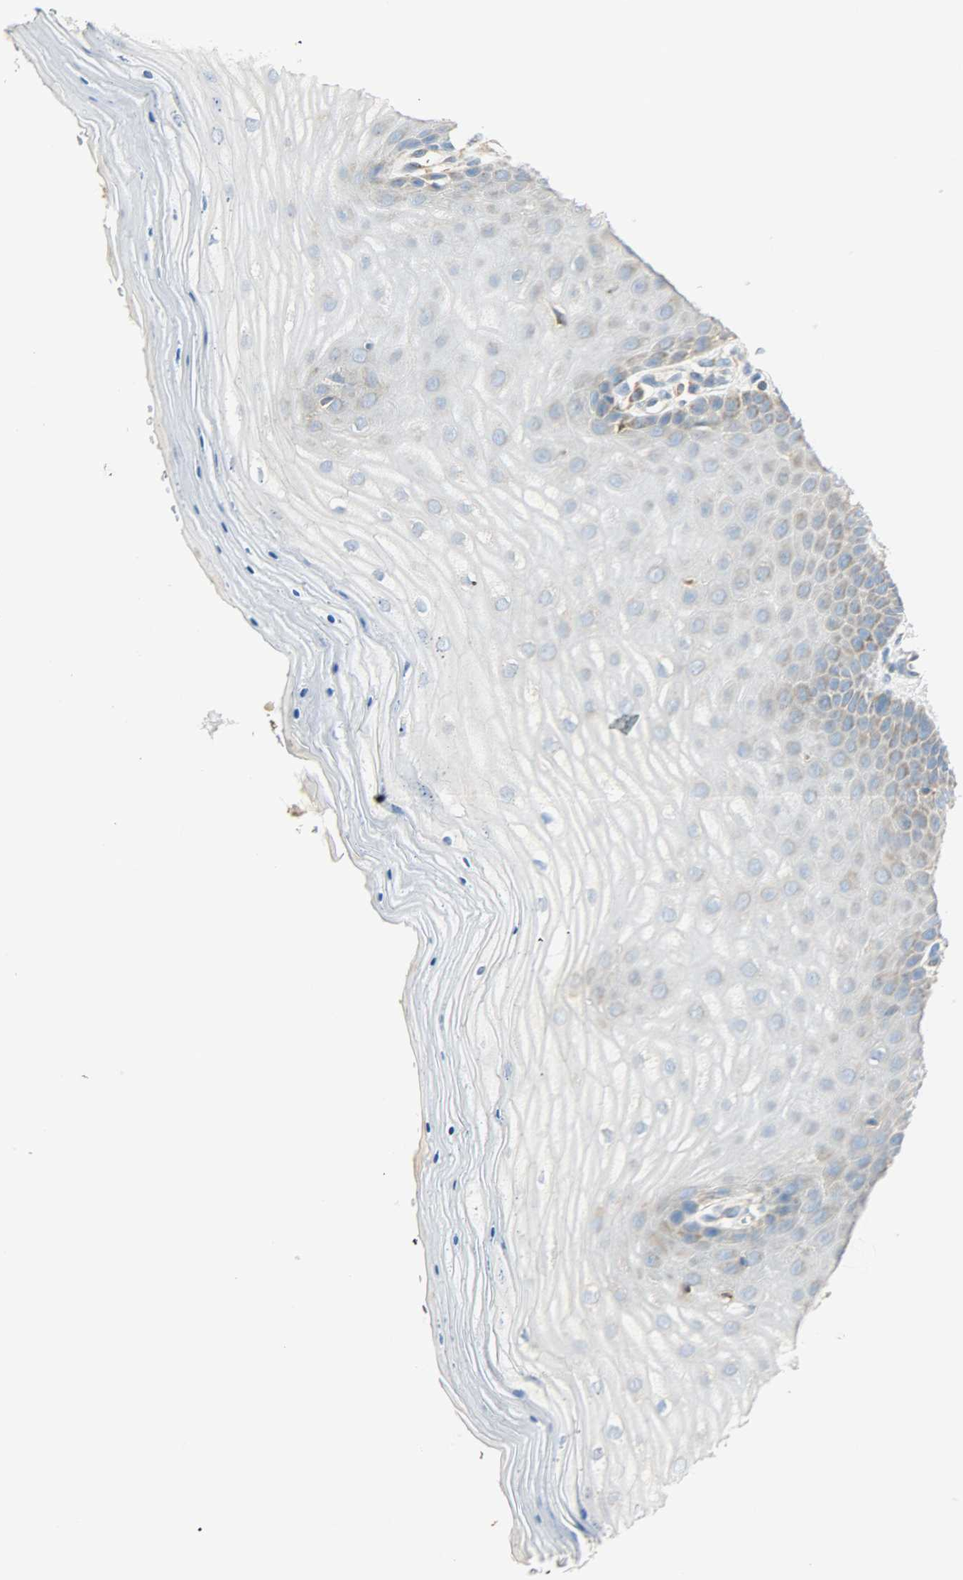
{"staining": {"intensity": "moderate", "quantity": ">75%", "location": "cytoplasmic/membranous"}, "tissue": "cervix", "cell_type": "Glandular cells", "image_type": "normal", "snomed": [{"axis": "morphology", "description": "Normal tissue, NOS"}, {"axis": "topography", "description": "Cervix"}], "caption": "A brown stain labels moderate cytoplasmic/membranous staining of a protein in glandular cells of normal human cervix. The staining is performed using DAB brown chromogen to label protein expression. The nuclei are counter-stained blue using hematoxylin.", "gene": "NNT", "patient": {"sex": "female", "age": 55}}